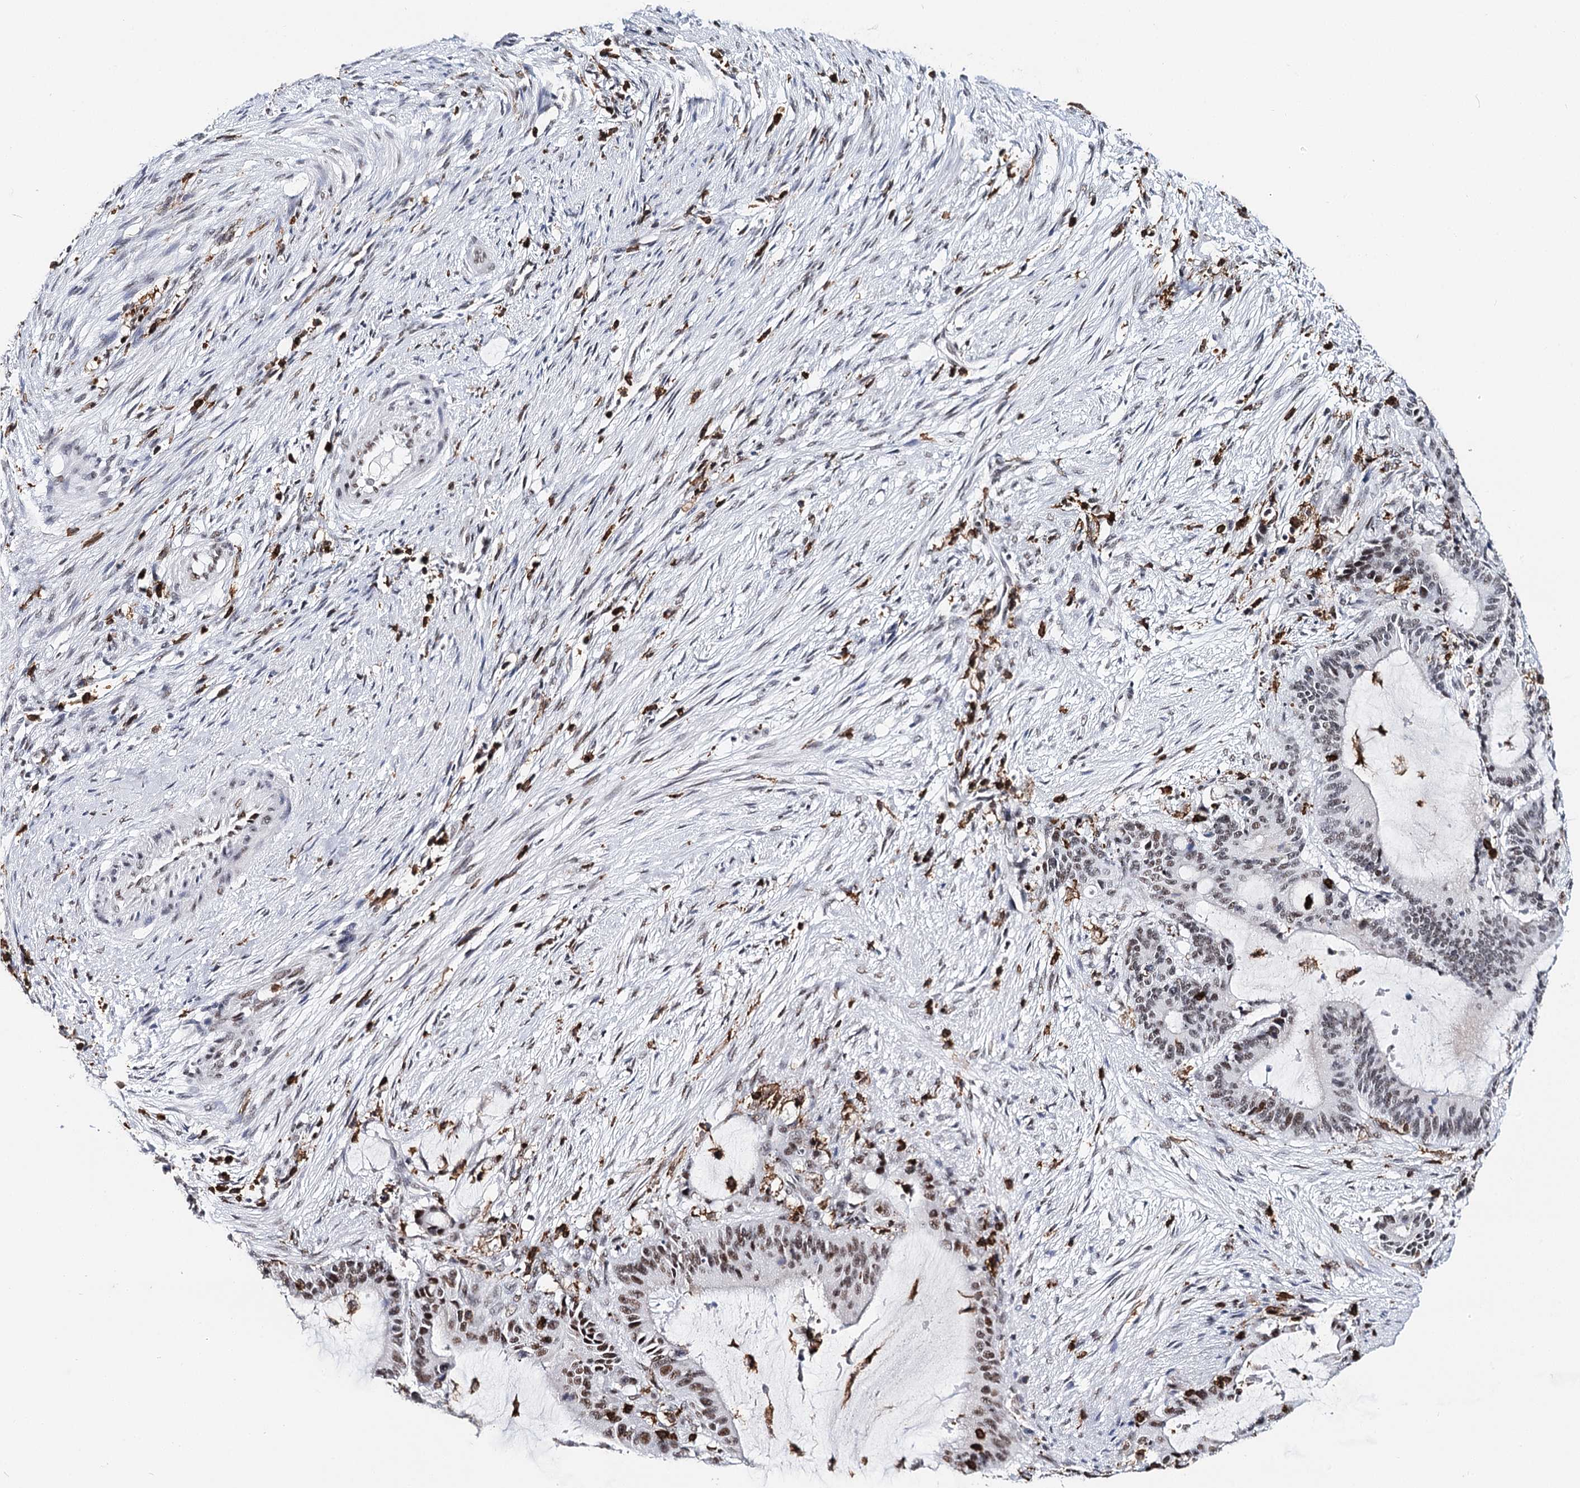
{"staining": {"intensity": "weak", "quantity": "25%-75%", "location": "nuclear"}, "tissue": "liver cancer", "cell_type": "Tumor cells", "image_type": "cancer", "snomed": [{"axis": "morphology", "description": "Normal tissue, NOS"}, {"axis": "morphology", "description": "Cholangiocarcinoma"}, {"axis": "topography", "description": "Liver"}, {"axis": "topography", "description": "Peripheral nerve tissue"}], "caption": "Approximately 25%-75% of tumor cells in cholangiocarcinoma (liver) demonstrate weak nuclear protein positivity as visualized by brown immunohistochemical staining.", "gene": "BARD1", "patient": {"sex": "female", "age": 73}}